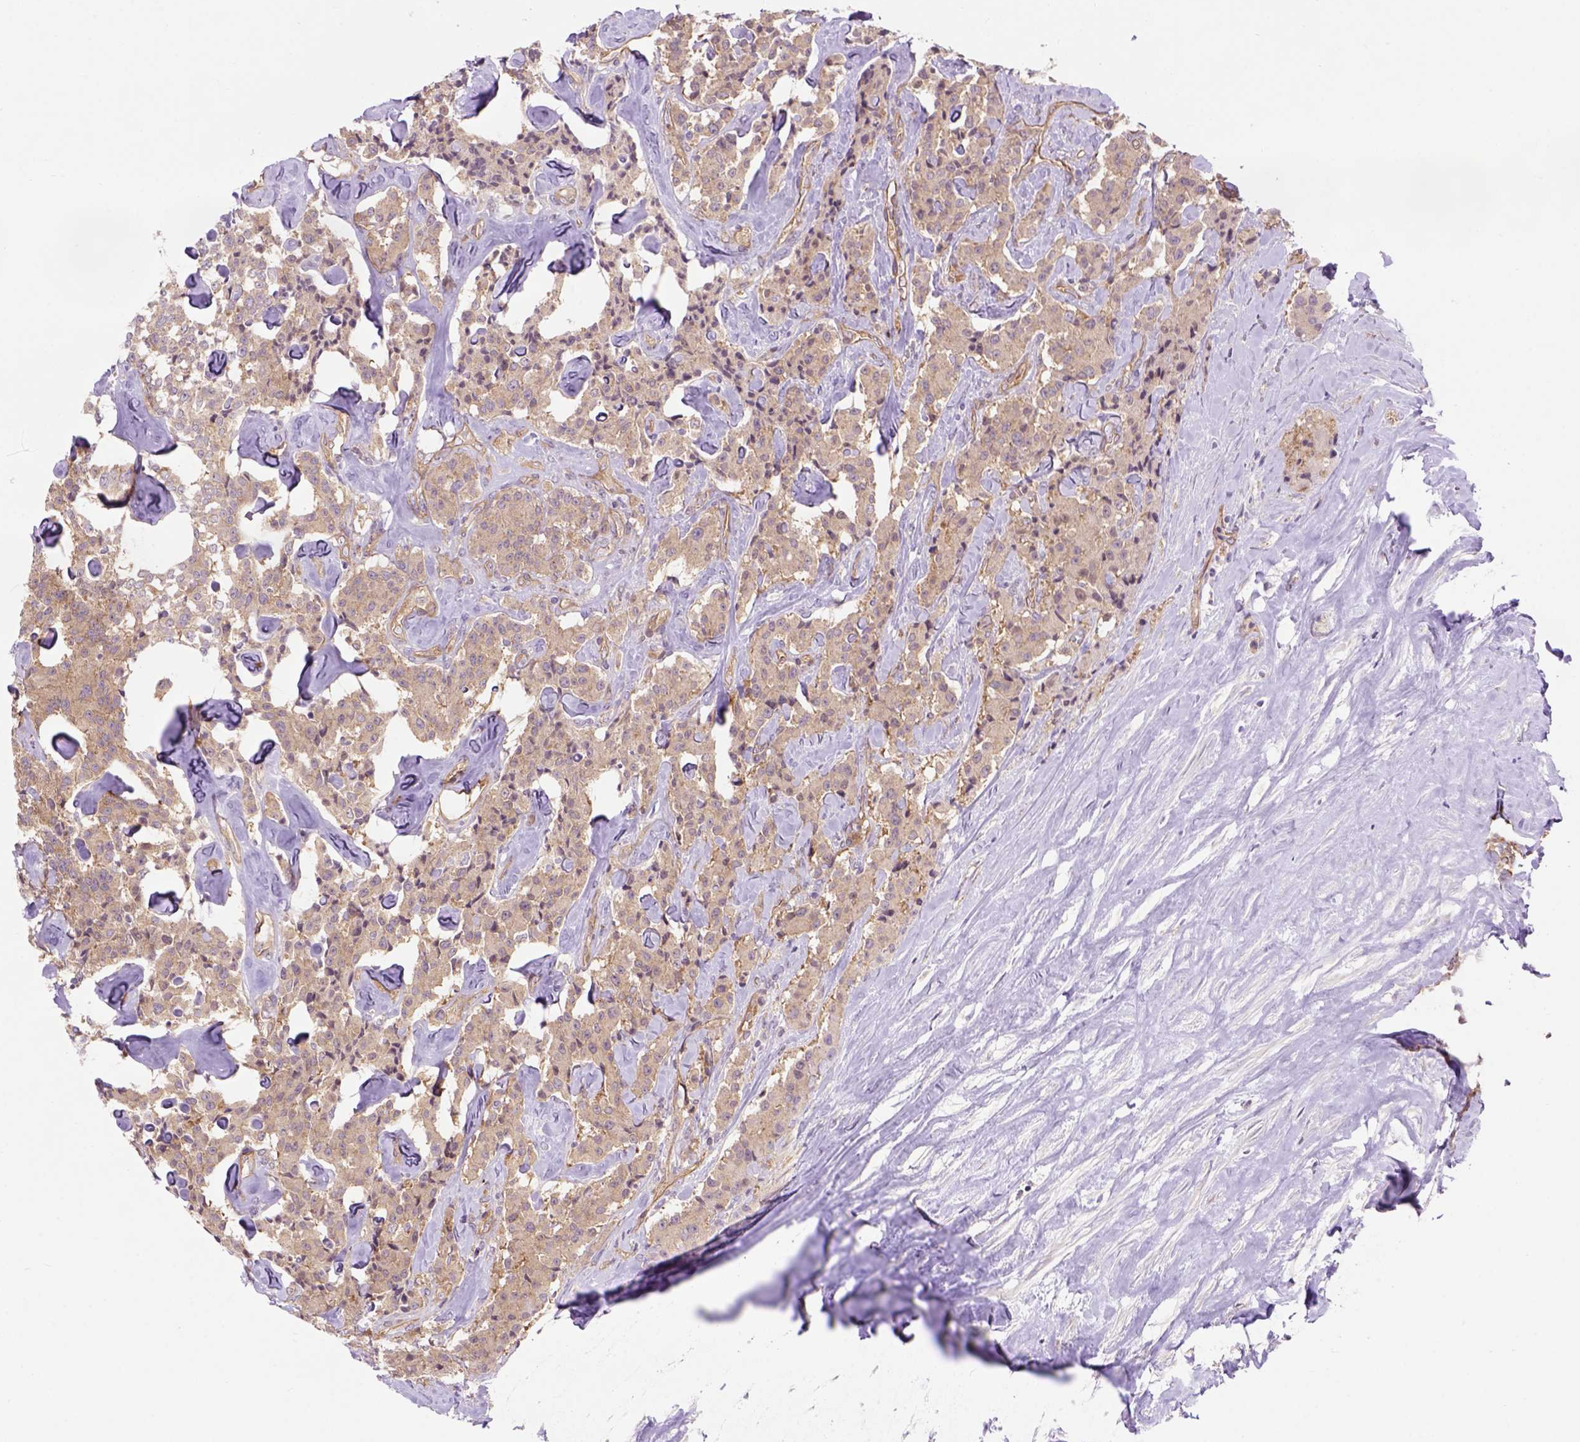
{"staining": {"intensity": "weak", "quantity": ">75%", "location": "cytoplasmic/membranous"}, "tissue": "carcinoid", "cell_type": "Tumor cells", "image_type": "cancer", "snomed": [{"axis": "morphology", "description": "Carcinoid, malignant, NOS"}, {"axis": "topography", "description": "Pancreas"}], "caption": "Protein expression analysis of carcinoid exhibits weak cytoplasmic/membranous positivity in approximately >75% of tumor cells.", "gene": "CASKIN2", "patient": {"sex": "male", "age": 41}}